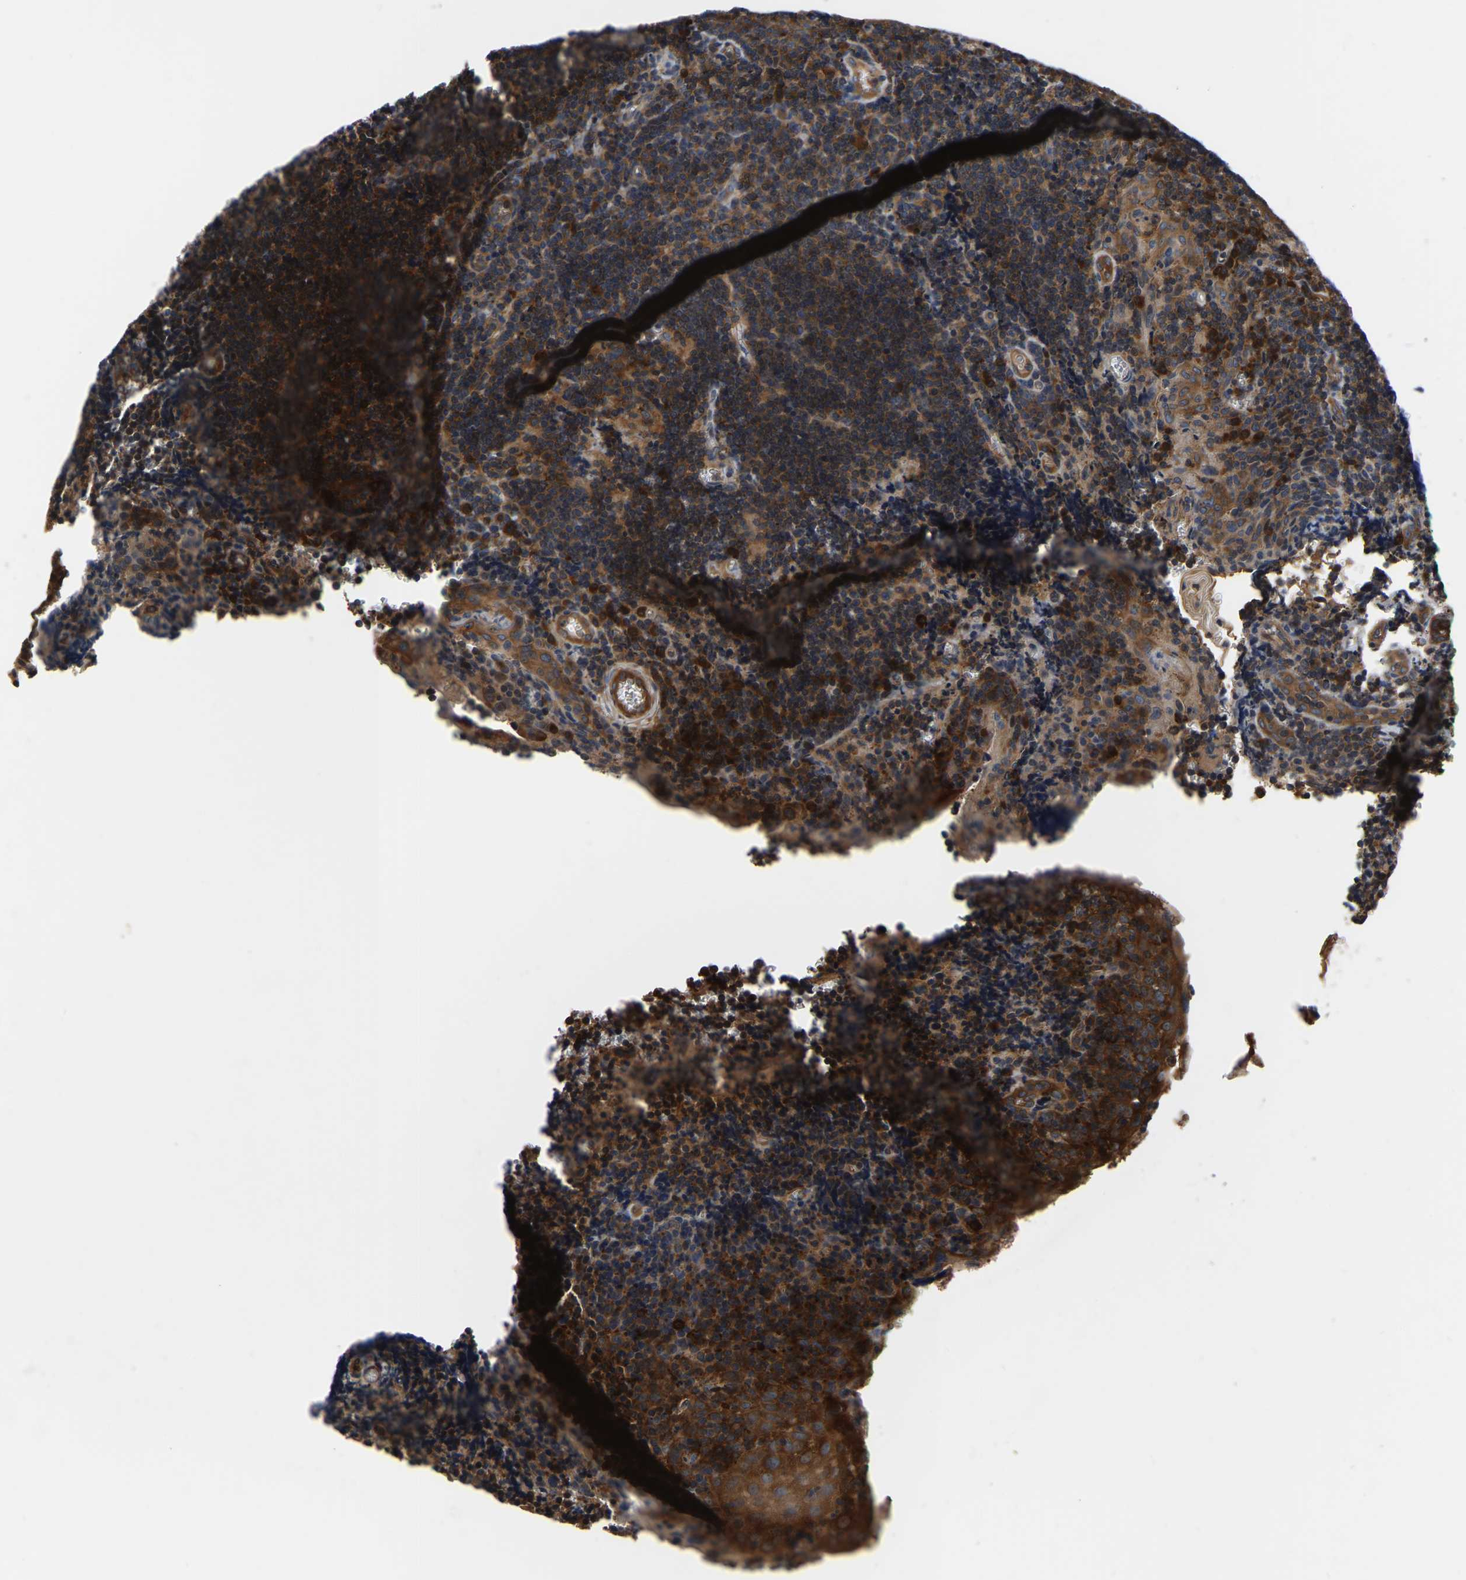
{"staining": {"intensity": "strong", "quantity": ">75%", "location": "cytoplasmic/membranous"}, "tissue": "tonsil", "cell_type": "Germinal center cells", "image_type": "normal", "snomed": [{"axis": "morphology", "description": "Normal tissue, NOS"}, {"axis": "morphology", "description": "Inflammation, NOS"}, {"axis": "topography", "description": "Tonsil"}], "caption": "Protein analysis of benign tonsil exhibits strong cytoplasmic/membranous expression in about >75% of germinal center cells. Nuclei are stained in blue.", "gene": "GARS1", "patient": {"sex": "female", "age": 31}}